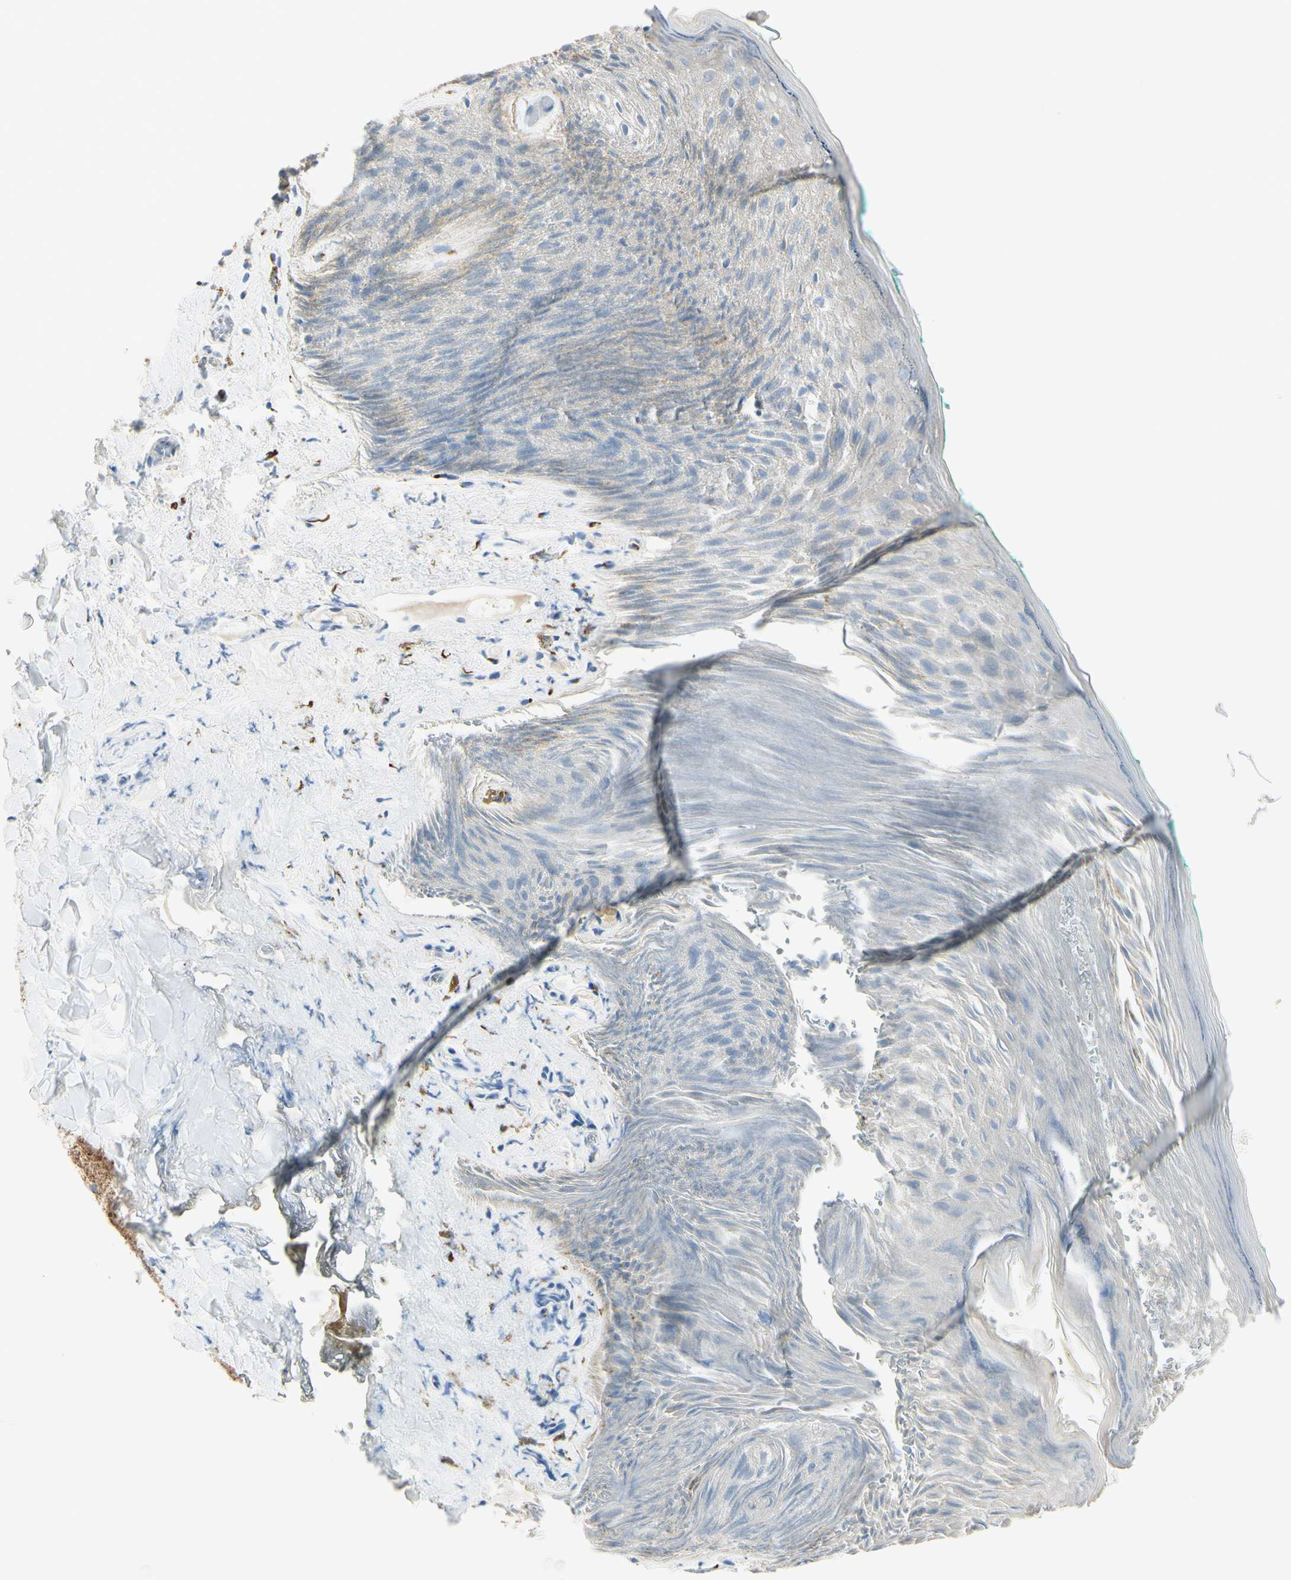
{"staining": {"intensity": "negative", "quantity": "none", "location": "none"}, "tissue": "skin", "cell_type": "Epidermal cells", "image_type": "normal", "snomed": [{"axis": "morphology", "description": "Normal tissue, NOS"}, {"axis": "topography", "description": "Anal"}], "caption": "Epidermal cells are negative for brown protein staining in normal skin. (DAB immunohistochemistry (IHC), high magnification).", "gene": "GALNT5", "patient": {"sex": "male", "age": 74}}